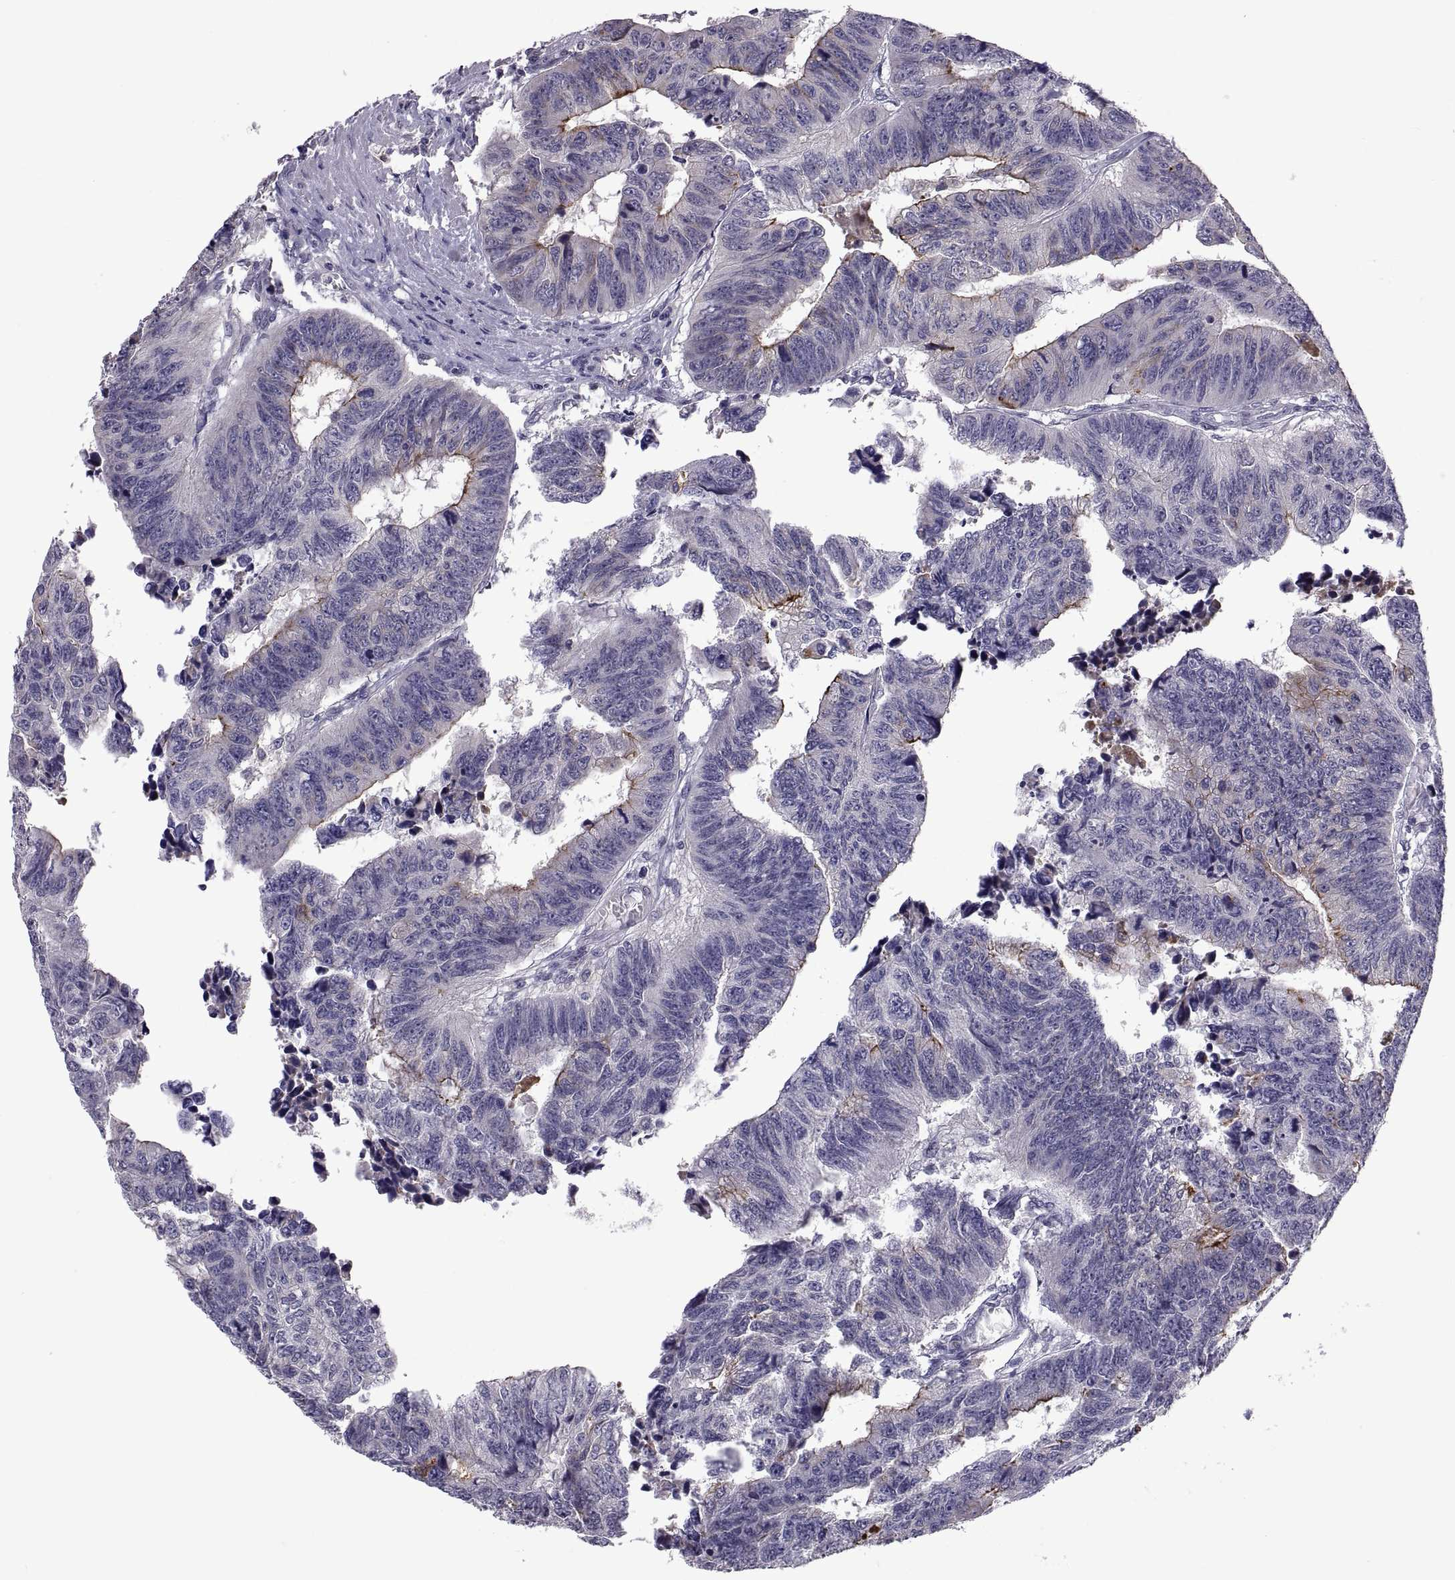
{"staining": {"intensity": "strong", "quantity": "<25%", "location": "cytoplasmic/membranous"}, "tissue": "colorectal cancer", "cell_type": "Tumor cells", "image_type": "cancer", "snomed": [{"axis": "morphology", "description": "Adenocarcinoma, NOS"}, {"axis": "topography", "description": "Rectum"}], "caption": "Immunohistochemistry (IHC) staining of colorectal cancer, which exhibits medium levels of strong cytoplasmic/membranous positivity in about <25% of tumor cells indicating strong cytoplasmic/membranous protein staining. The staining was performed using DAB (3,3'-diaminobenzidine) (brown) for protein detection and nuclei were counterstained in hematoxylin (blue).", "gene": "NPTX2", "patient": {"sex": "female", "age": 85}}